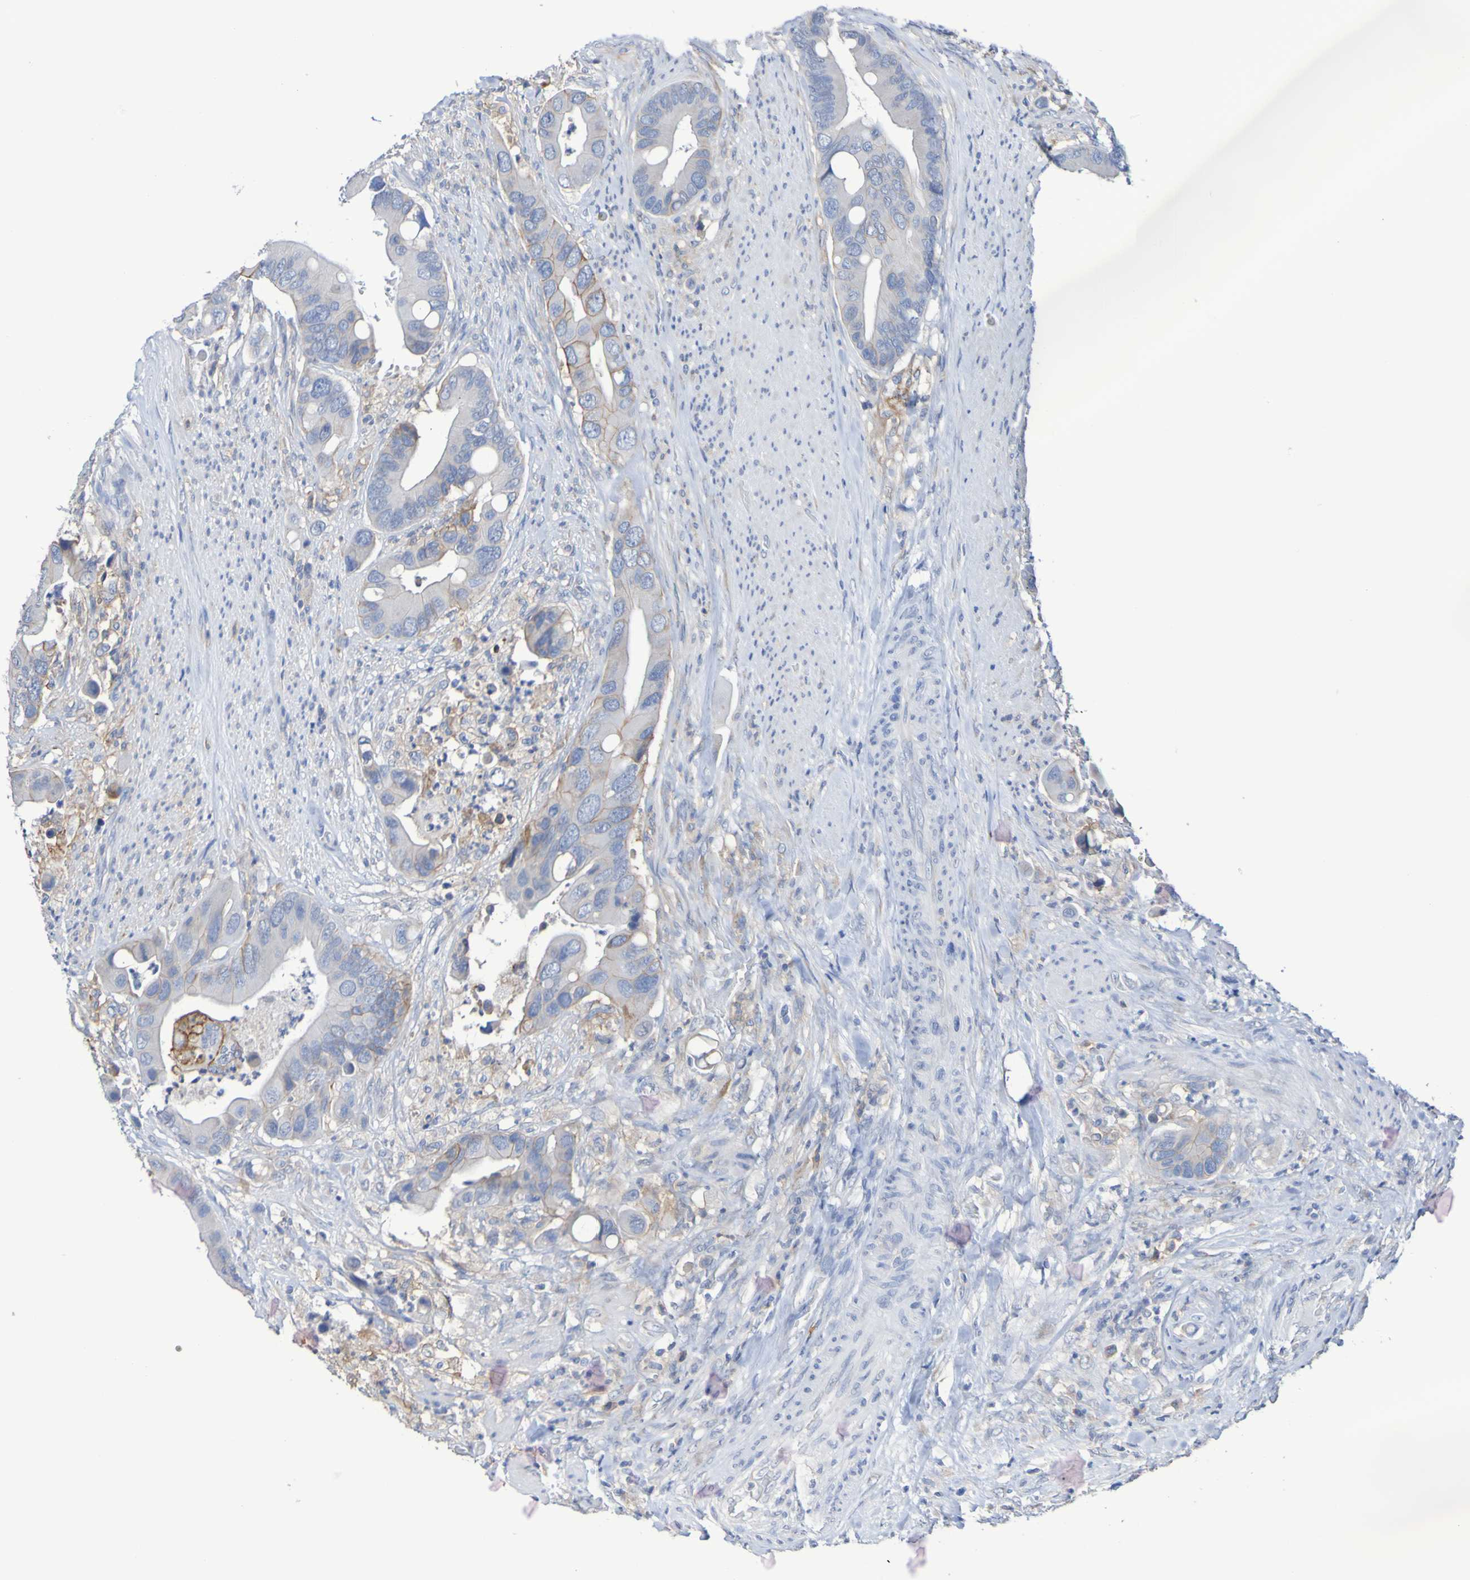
{"staining": {"intensity": "moderate", "quantity": "<25%", "location": "cytoplasmic/membranous"}, "tissue": "colorectal cancer", "cell_type": "Tumor cells", "image_type": "cancer", "snomed": [{"axis": "morphology", "description": "Adenocarcinoma, NOS"}, {"axis": "topography", "description": "Rectum"}], "caption": "Moderate cytoplasmic/membranous protein positivity is identified in about <25% of tumor cells in colorectal cancer.", "gene": "SLC3A2", "patient": {"sex": "female", "age": 57}}